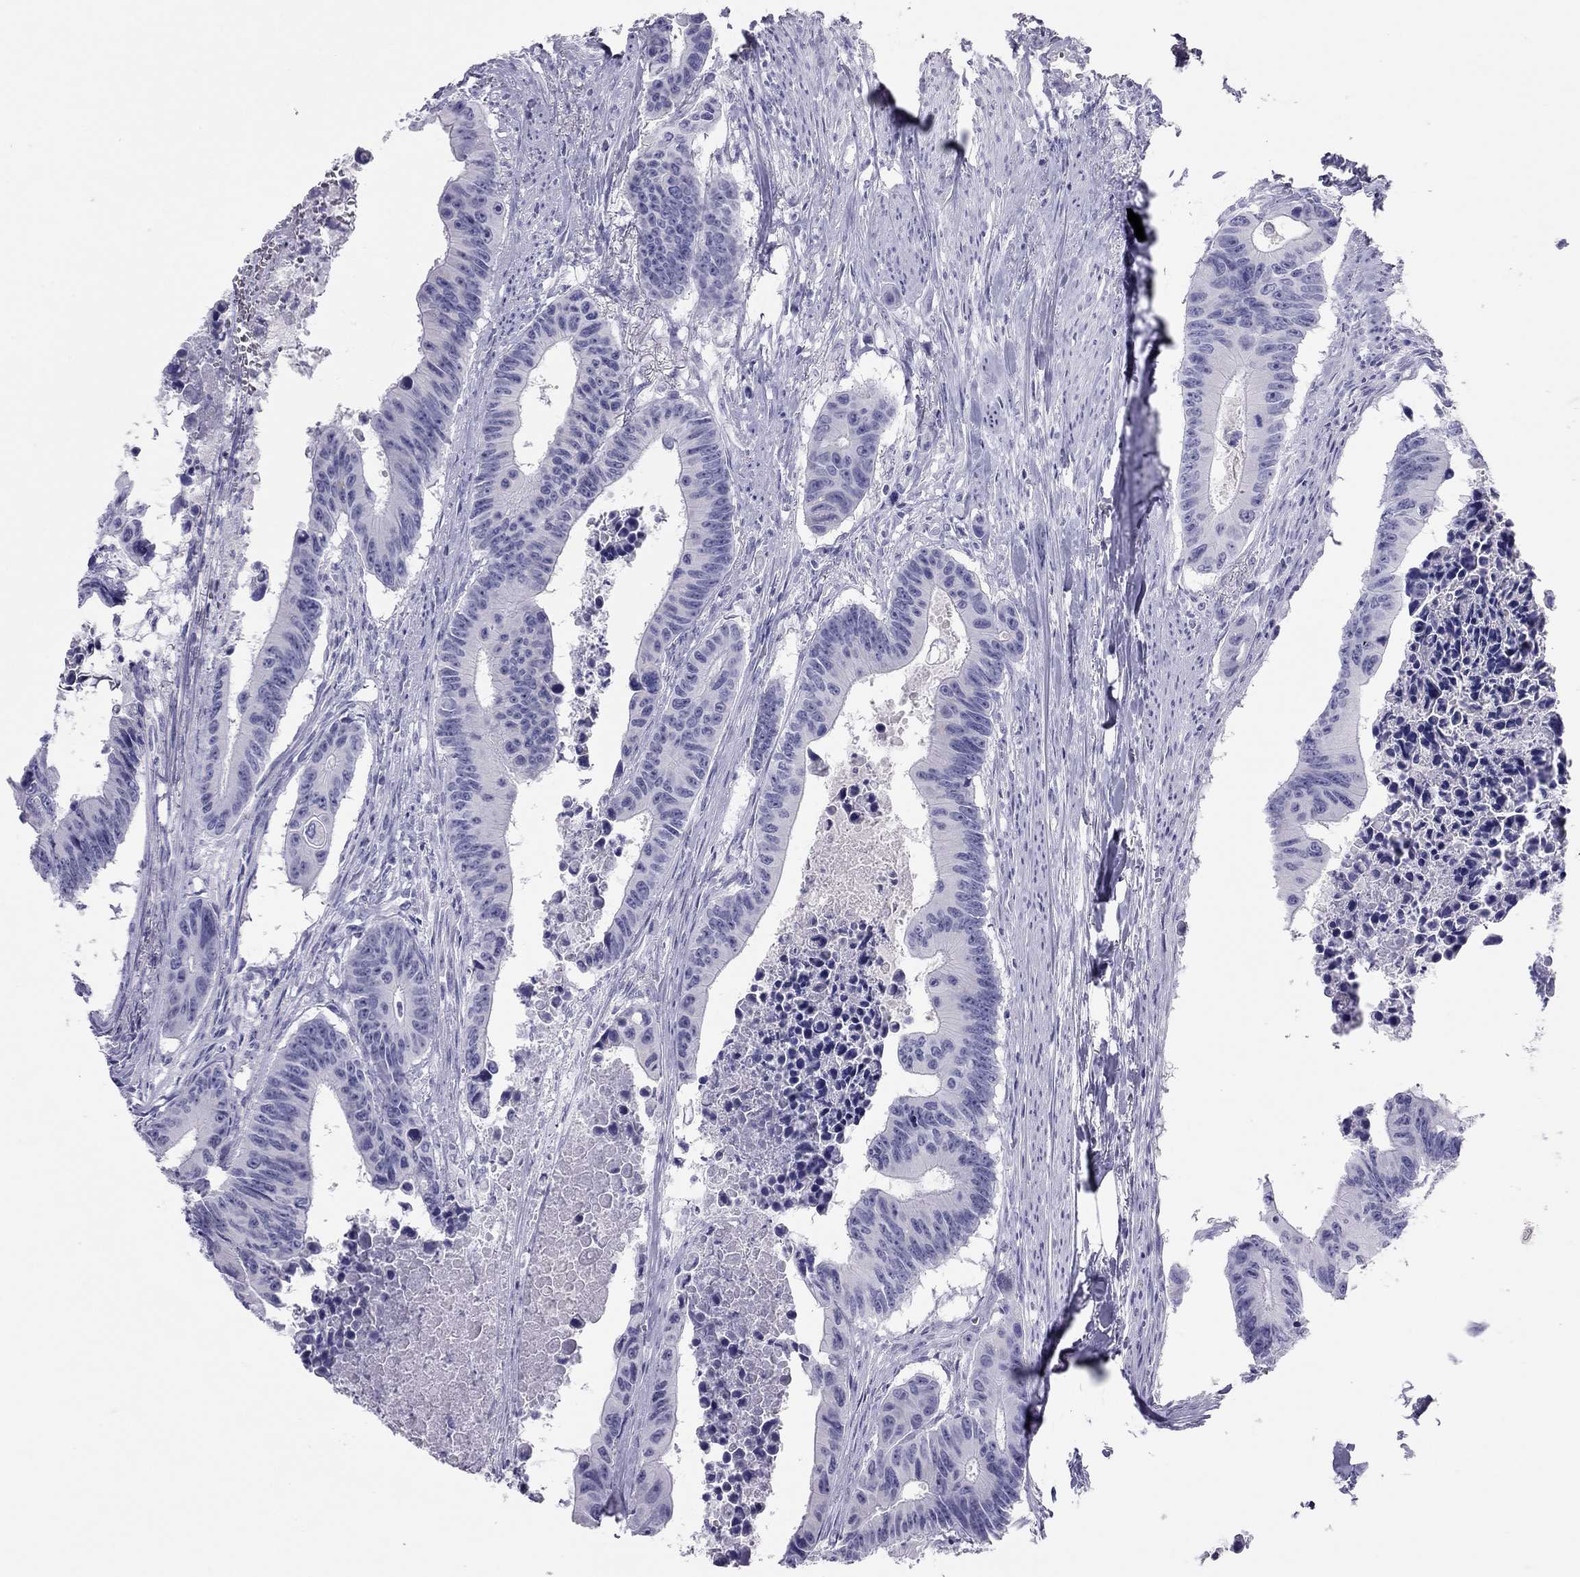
{"staining": {"intensity": "negative", "quantity": "none", "location": "none"}, "tissue": "colorectal cancer", "cell_type": "Tumor cells", "image_type": "cancer", "snomed": [{"axis": "morphology", "description": "Adenocarcinoma, NOS"}, {"axis": "topography", "description": "Colon"}], "caption": "Tumor cells show no significant staining in colorectal adenocarcinoma.", "gene": "TRPM3", "patient": {"sex": "female", "age": 87}}